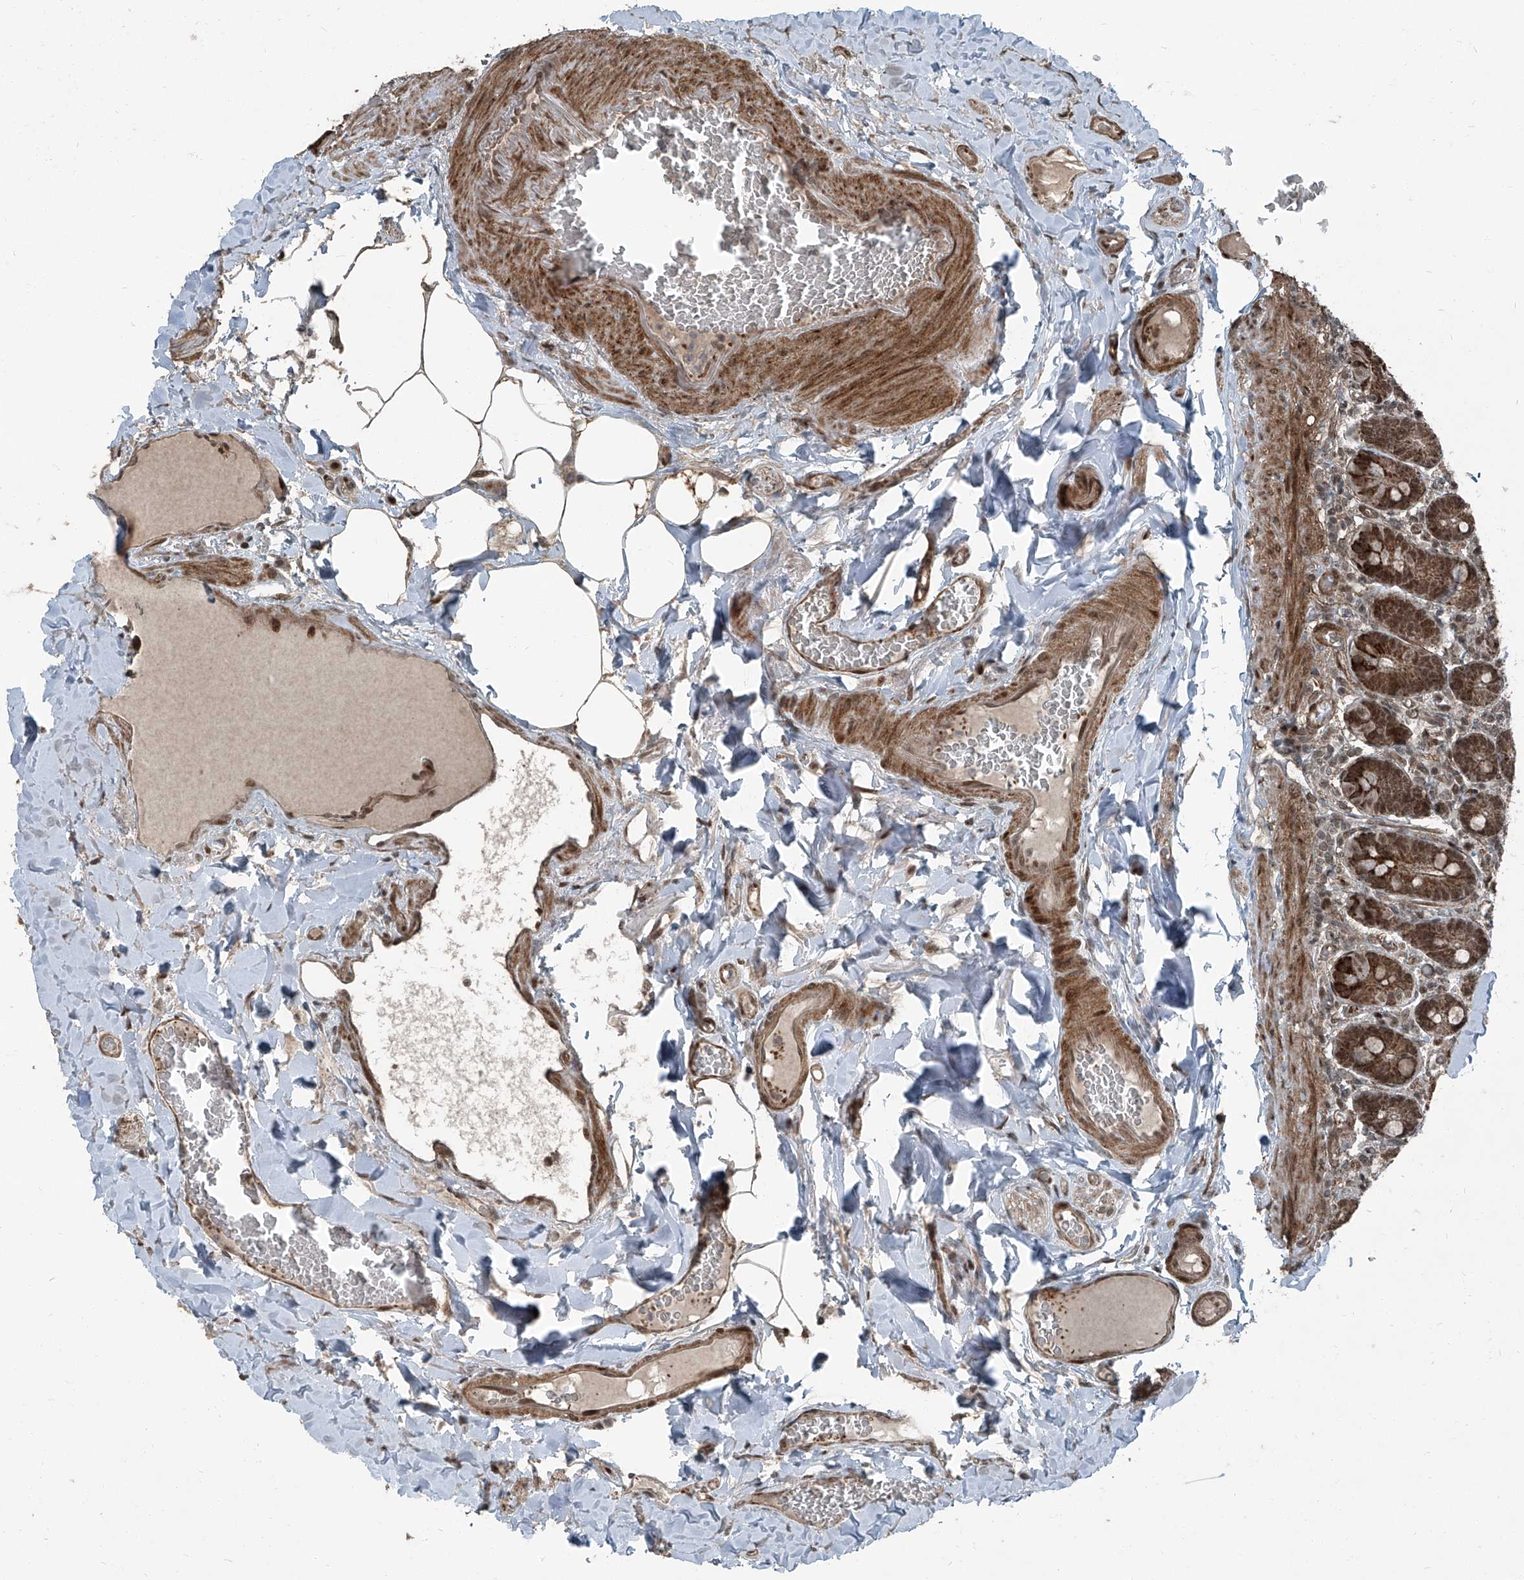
{"staining": {"intensity": "strong", "quantity": ">75%", "location": "cytoplasmic/membranous,nuclear"}, "tissue": "duodenum", "cell_type": "Glandular cells", "image_type": "normal", "snomed": [{"axis": "morphology", "description": "Normal tissue, NOS"}, {"axis": "topography", "description": "Duodenum"}], "caption": "Unremarkable duodenum was stained to show a protein in brown. There is high levels of strong cytoplasmic/membranous,nuclear expression in approximately >75% of glandular cells. Immunohistochemistry stains the protein in brown and the nuclei are stained blue.", "gene": "ZNF570", "patient": {"sex": "female", "age": 62}}